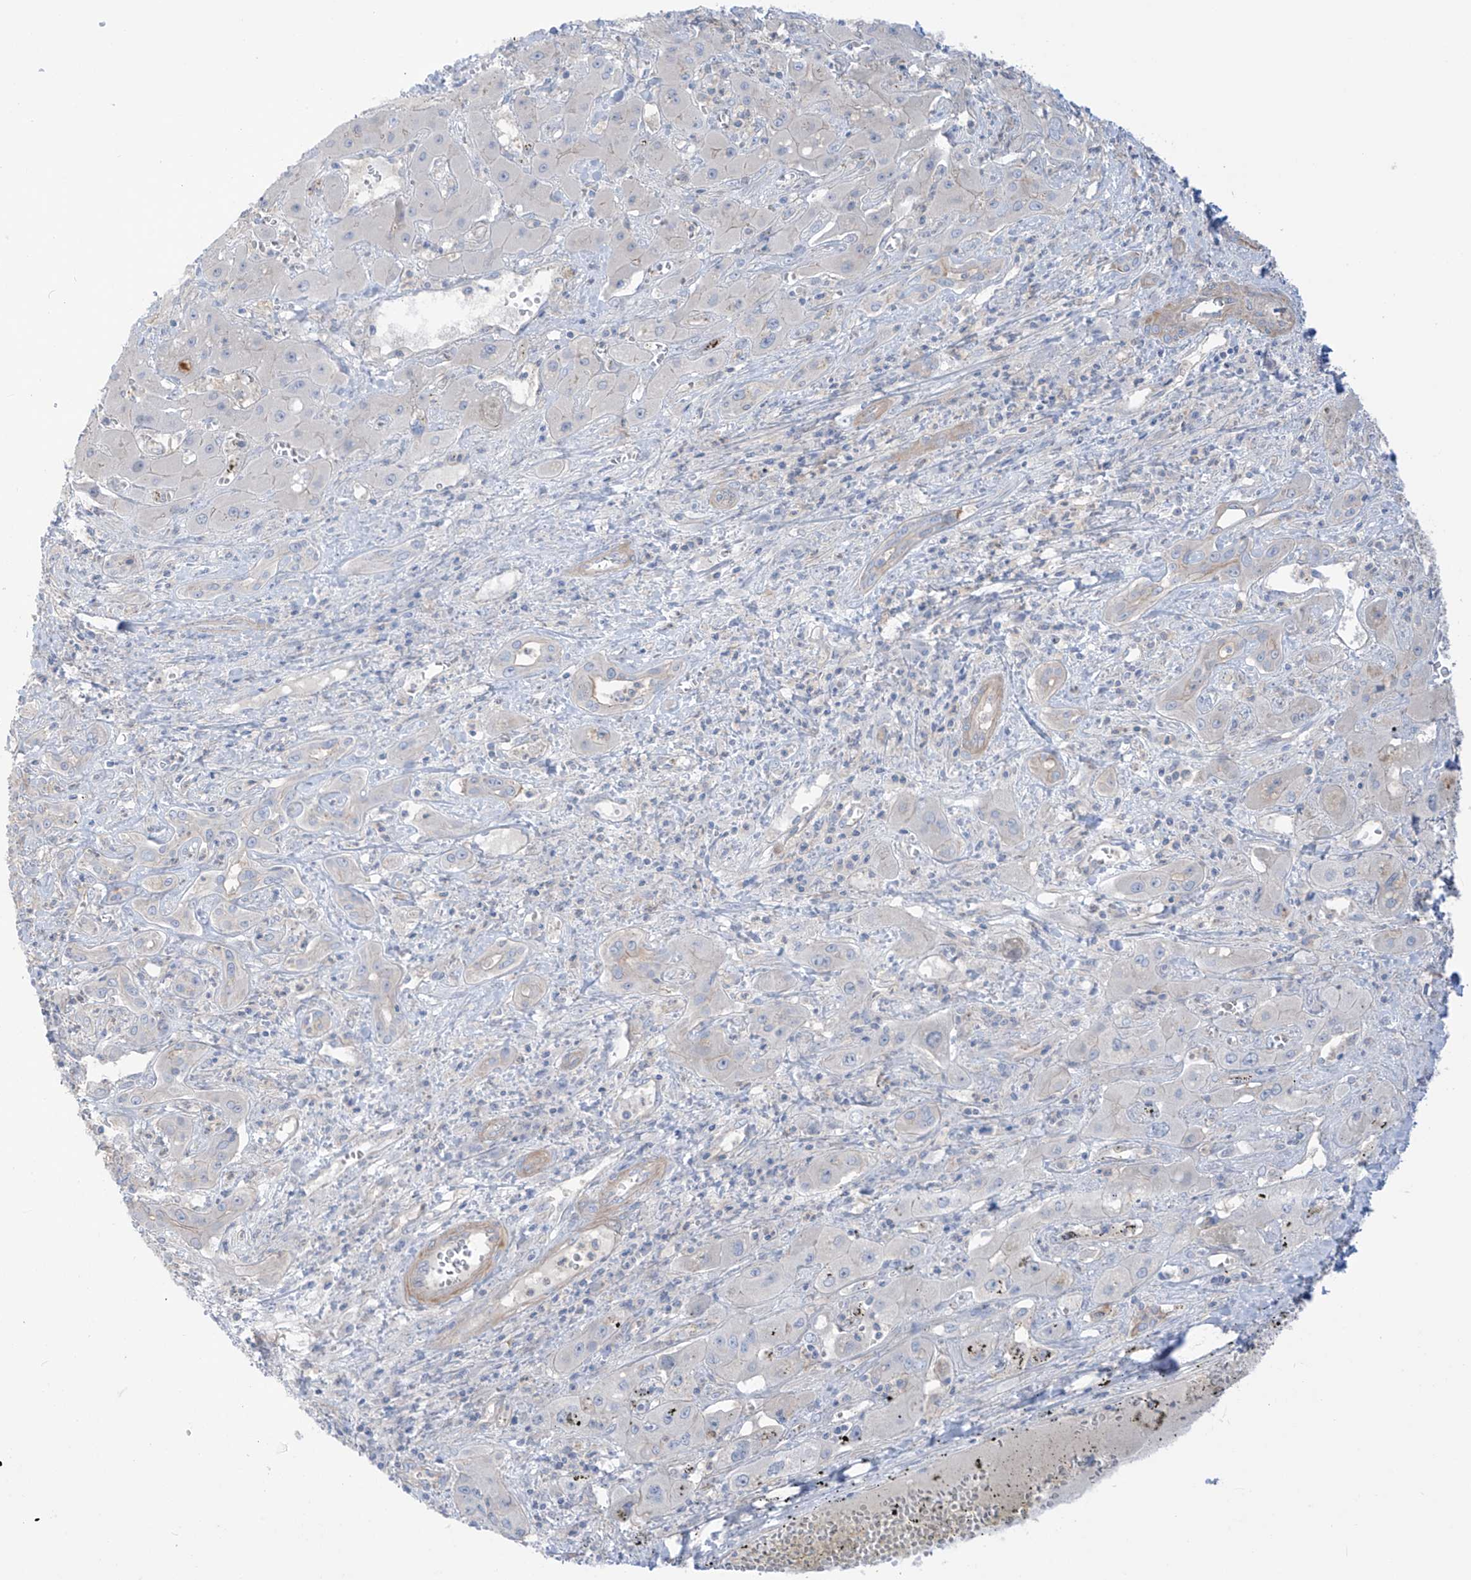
{"staining": {"intensity": "negative", "quantity": "none", "location": "none"}, "tissue": "liver cancer", "cell_type": "Tumor cells", "image_type": "cancer", "snomed": [{"axis": "morphology", "description": "Cholangiocarcinoma"}, {"axis": "topography", "description": "Liver"}], "caption": "The image reveals no significant staining in tumor cells of liver cancer (cholangiocarcinoma).", "gene": "TRMU", "patient": {"sex": "male", "age": 67}}